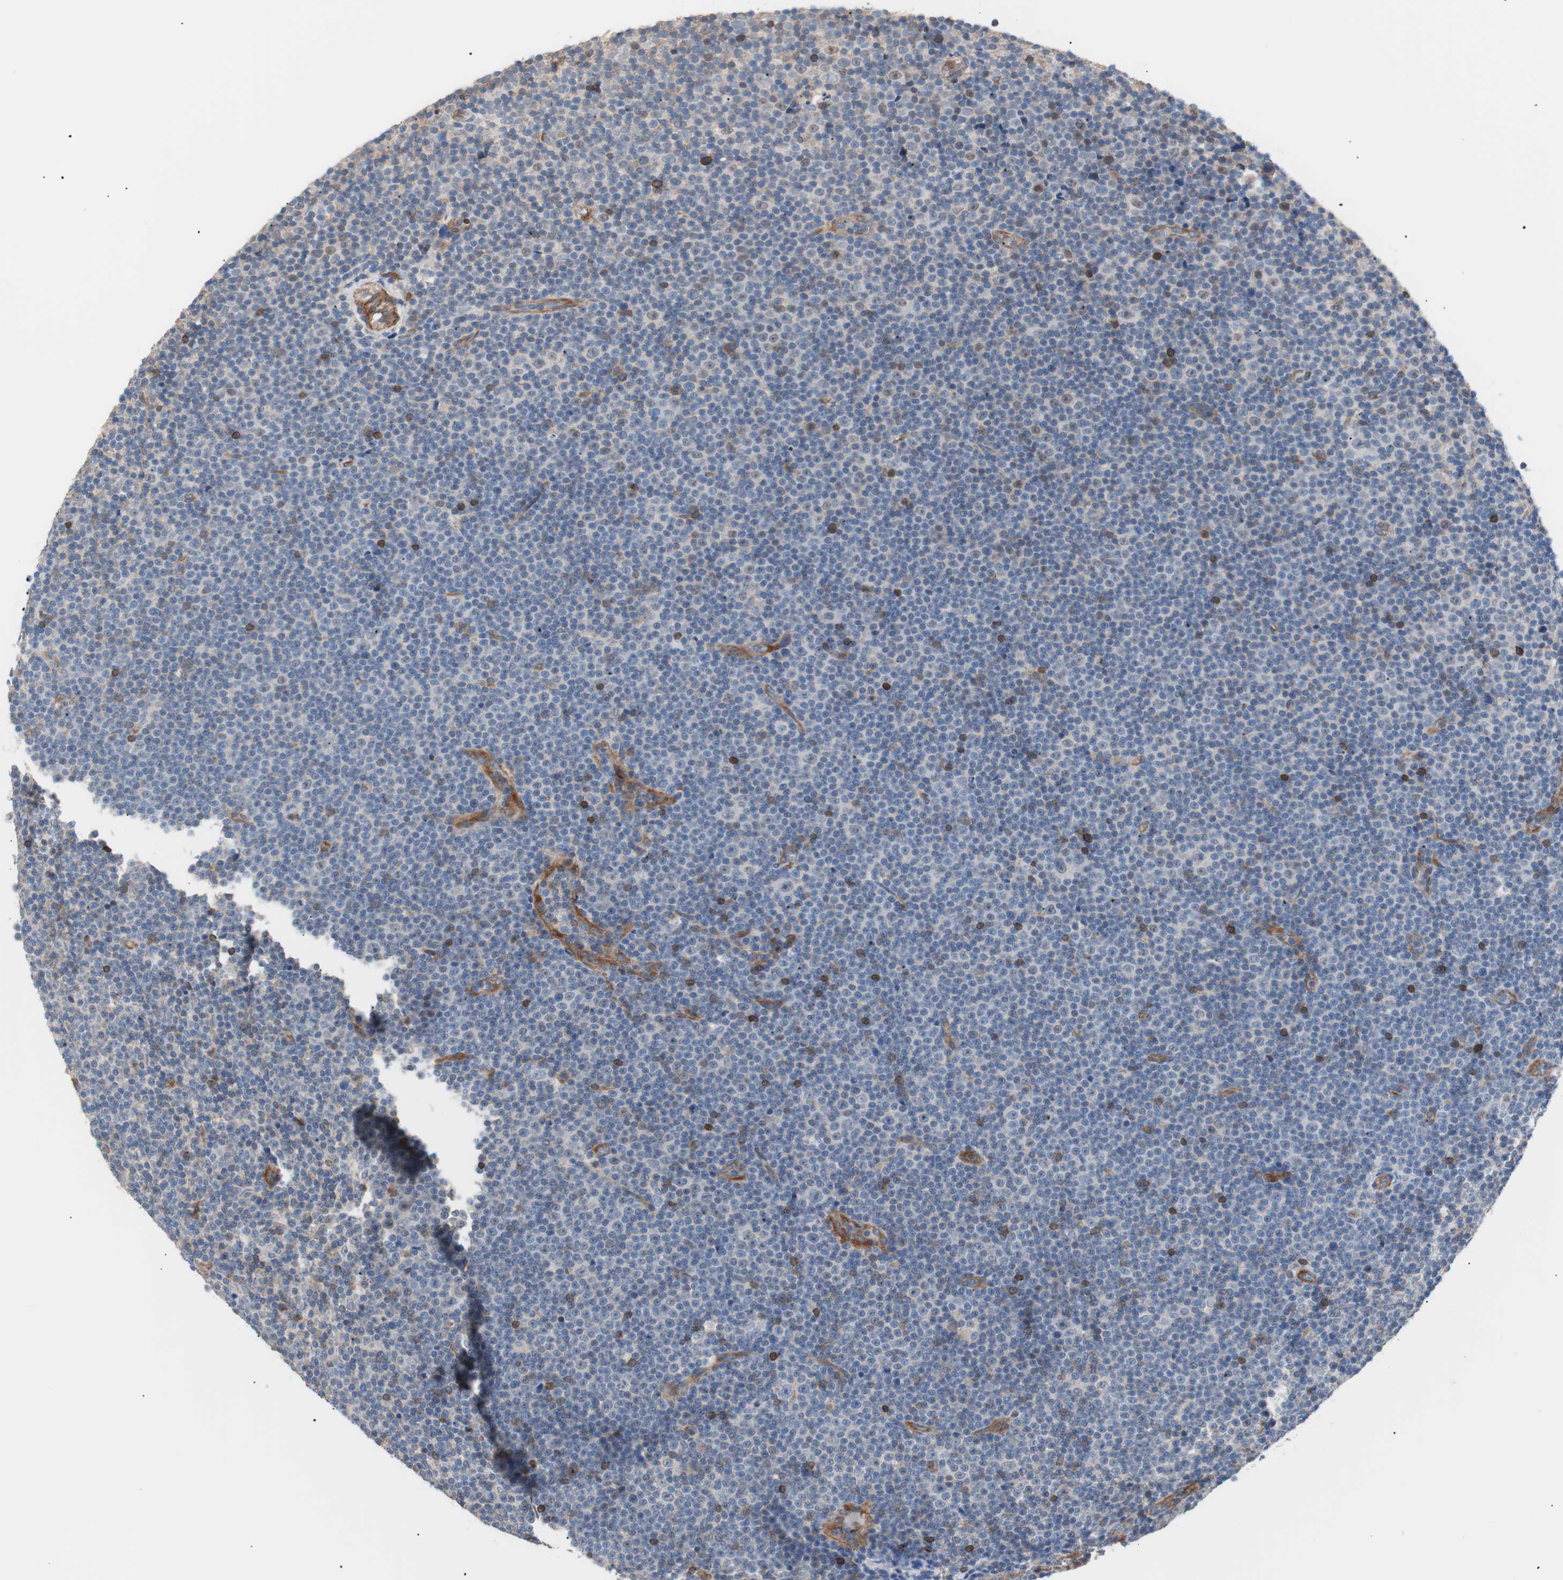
{"staining": {"intensity": "negative", "quantity": "none", "location": "none"}, "tissue": "lymphoma", "cell_type": "Tumor cells", "image_type": "cancer", "snomed": [{"axis": "morphology", "description": "Malignant lymphoma, non-Hodgkin's type, Low grade"}, {"axis": "topography", "description": "Lymph node"}], "caption": "Tumor cells show no significant protein expression in low-grade malignant lymphoma, non-Hodgkin's type.", "gene": "GPR160", "patient": {"sex": "female", "age": 67}}